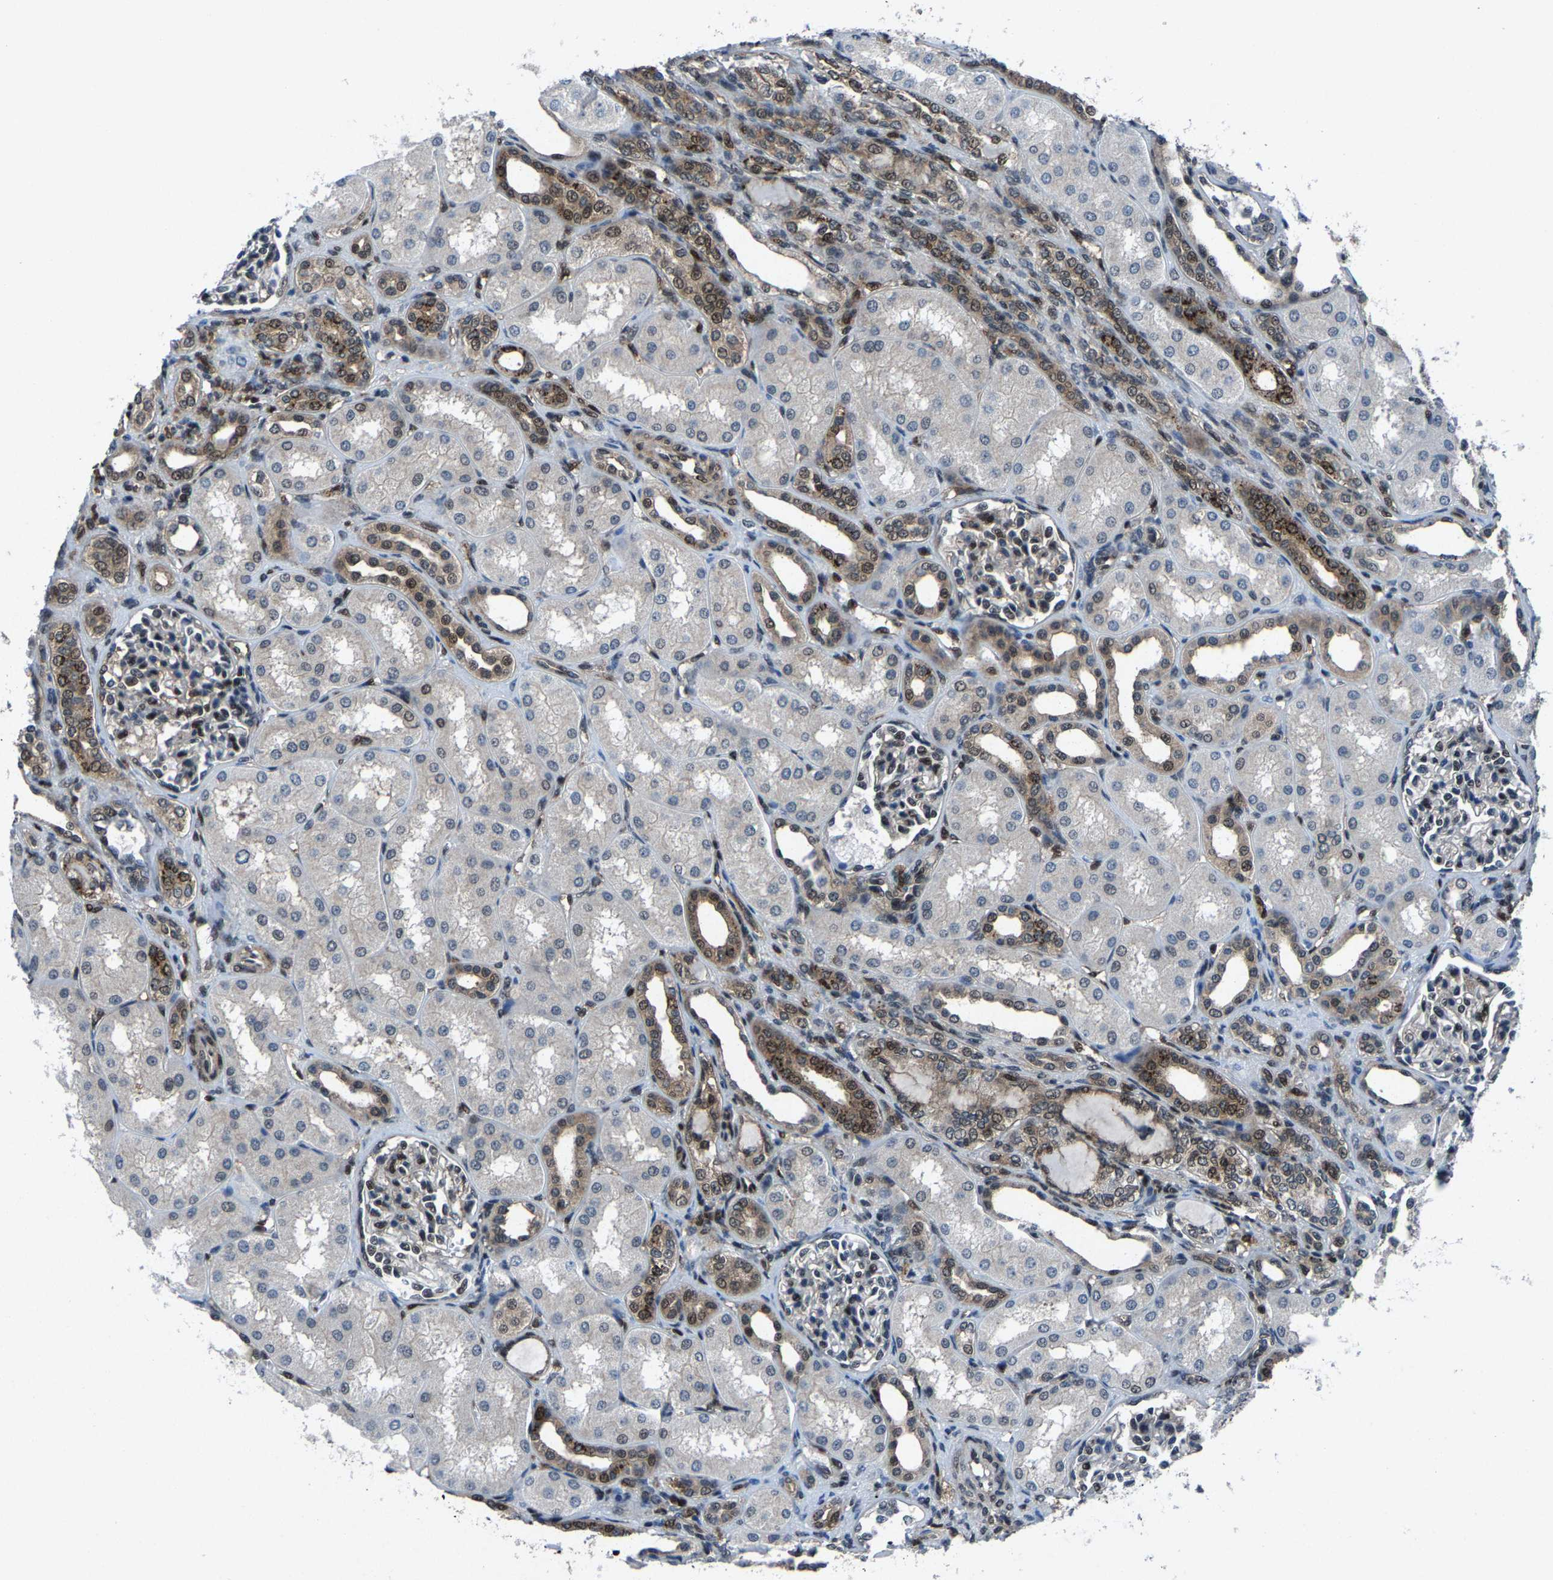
{"staining": {"intensity": "moderate", "quantity": "25%-75%", "location": "nuclear"}, "tissue": "kidney", "cell_type": "Cells in glomeruli", "image_type": "normal", "snomed": [{"axis": "morphology", "description": "Normal tissue, NOS"}, {"axis": "topography", "description": "Kidney"}], "caption": "Cells in glomeruli reveal medium levels of moderate nuclear positivity in approximately 25%-75% of cells in normal human kidney.", "gene": "ATXN3", "patient": {"sex": "male", "age": 7}}